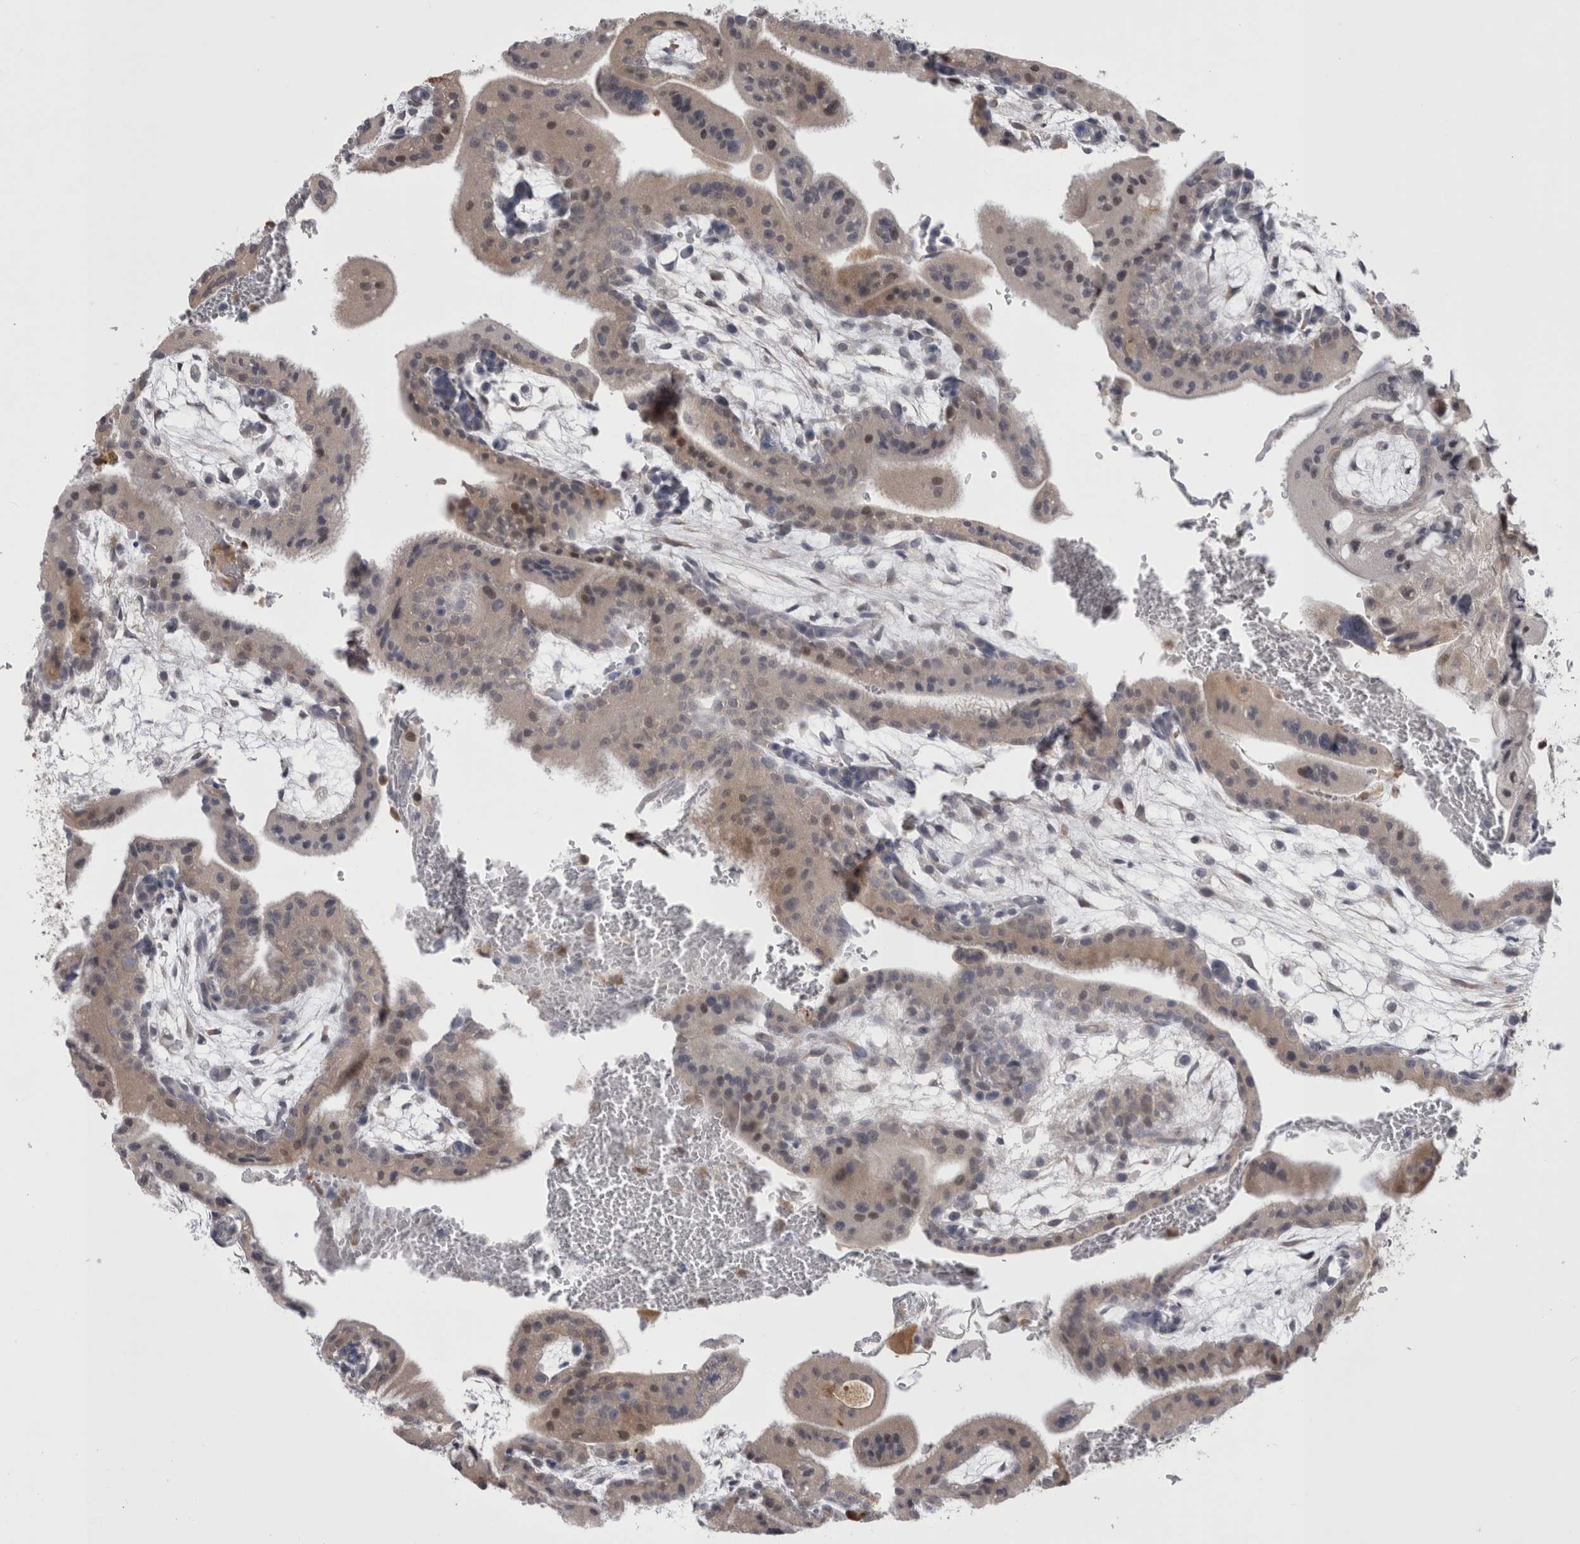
{"staining": {"intensity": "moderate", "quantity": ">75%", "location": "cytoplasmic/membranous"}, "tissue": "placenta", "cell_type": "Decidual cells", "image_type": "normal", "snomed": [{"axis": "morphology", "description": "Normal tissue, NOS"}, {"axis": "topography", "description": "Placenta"}], "caption": "Immunohistochemical staining of normal human placenta displays >75% levels of moderate cytoplasmic/membranous protein positivity in about >75% of decidual cells.", "gene": "CHIC1", "patient": {"sex": "female", "age": 35}}